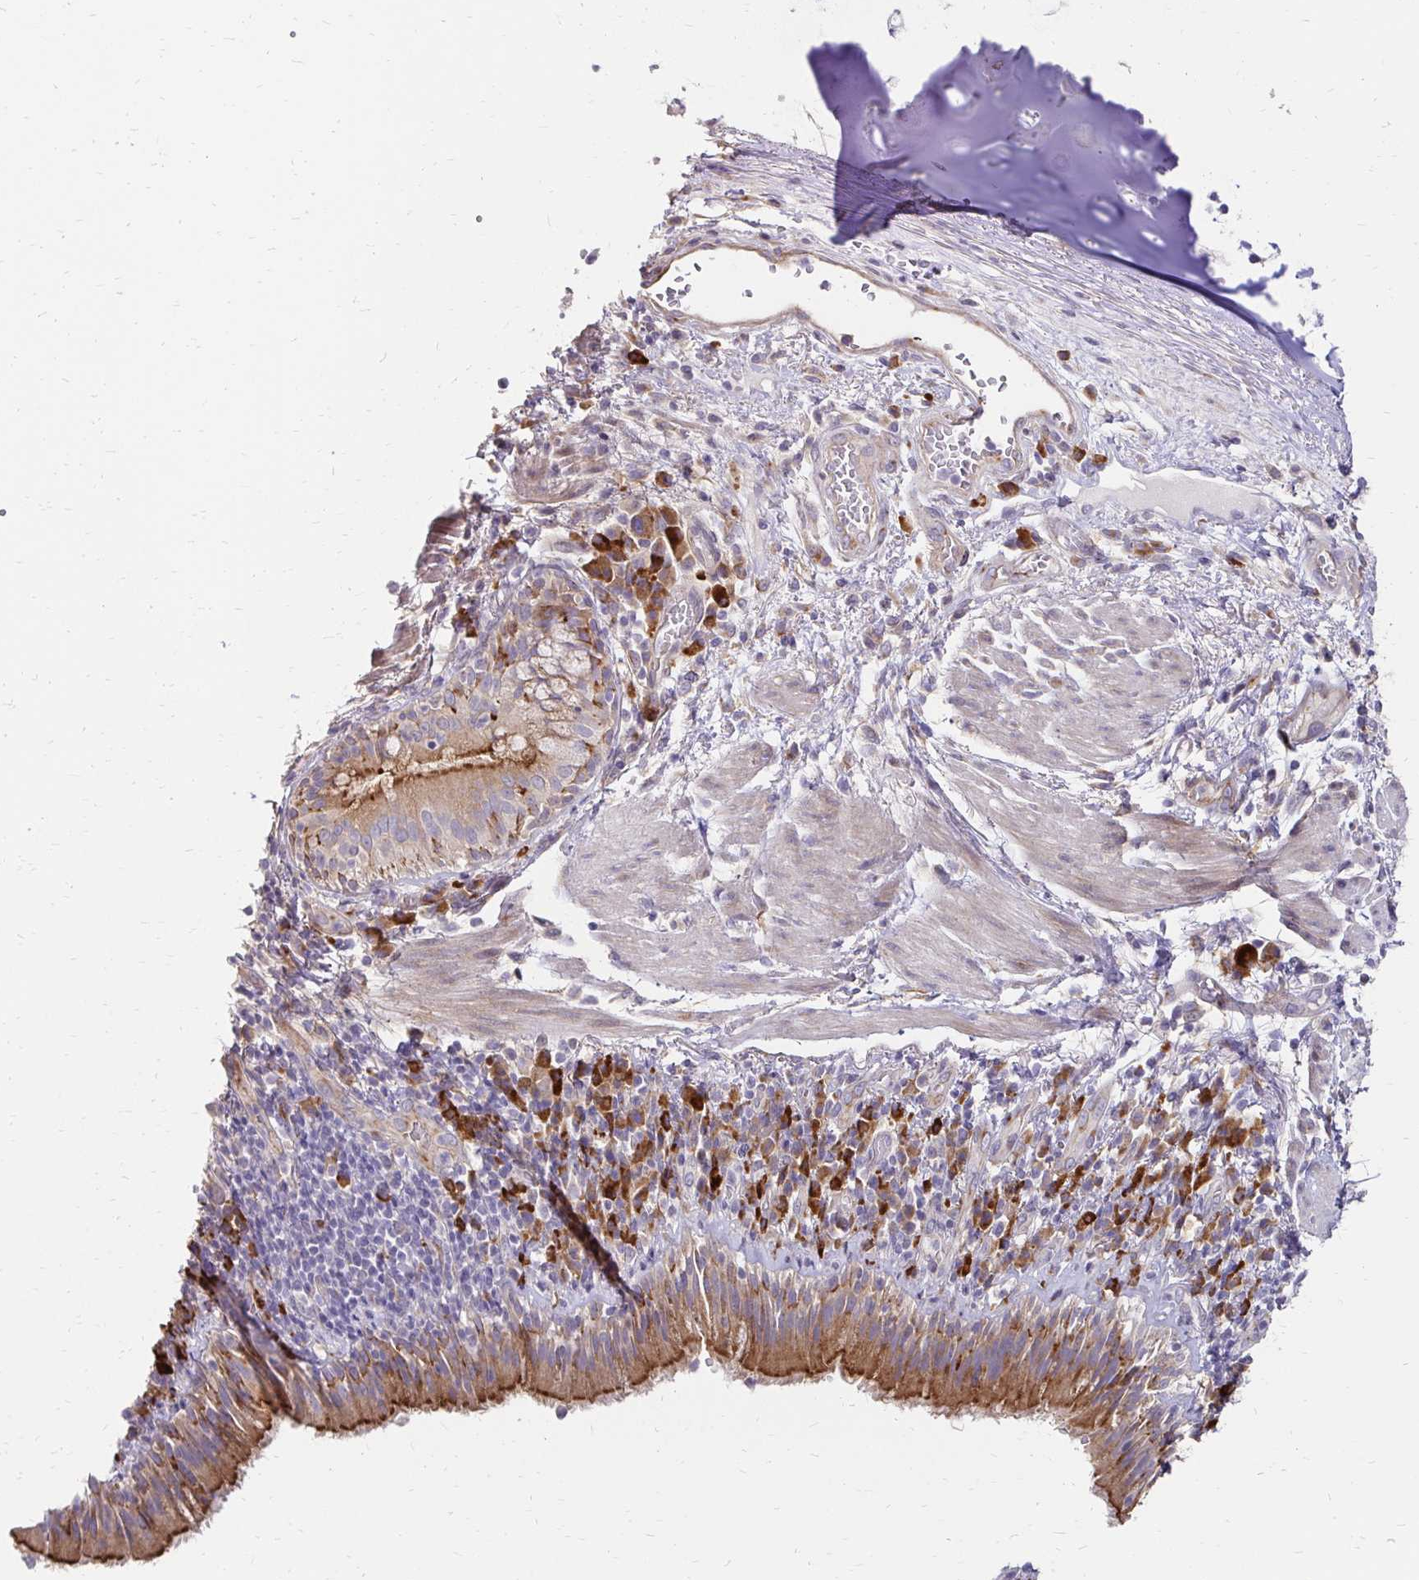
{"staining": {"intensity": "moderate", "quantity": ">75%", "location": "cytoplasmic/membranous"}, "tissue": "bronchus", "cell_type": "Respiratory epithelial cells", "image_type": "normal", "snomed": [{"axis": "morphology", "description": "Normal tissue, NOS"}, {"axis": "topography", "description": "Cartilage tissue"}, {"axis": "topography", "description": "Bronchus"}], "caption": "Benign bronchus was stained to show a protein in brown. There is medium levels of moderate cytoplasmic/membranous positivity in approximately >75% of respiratory epithelial cells. Nuclei are stained in blue.", "gene": "PRIMA1", "patient": {"sex": "male", "age": 56}}